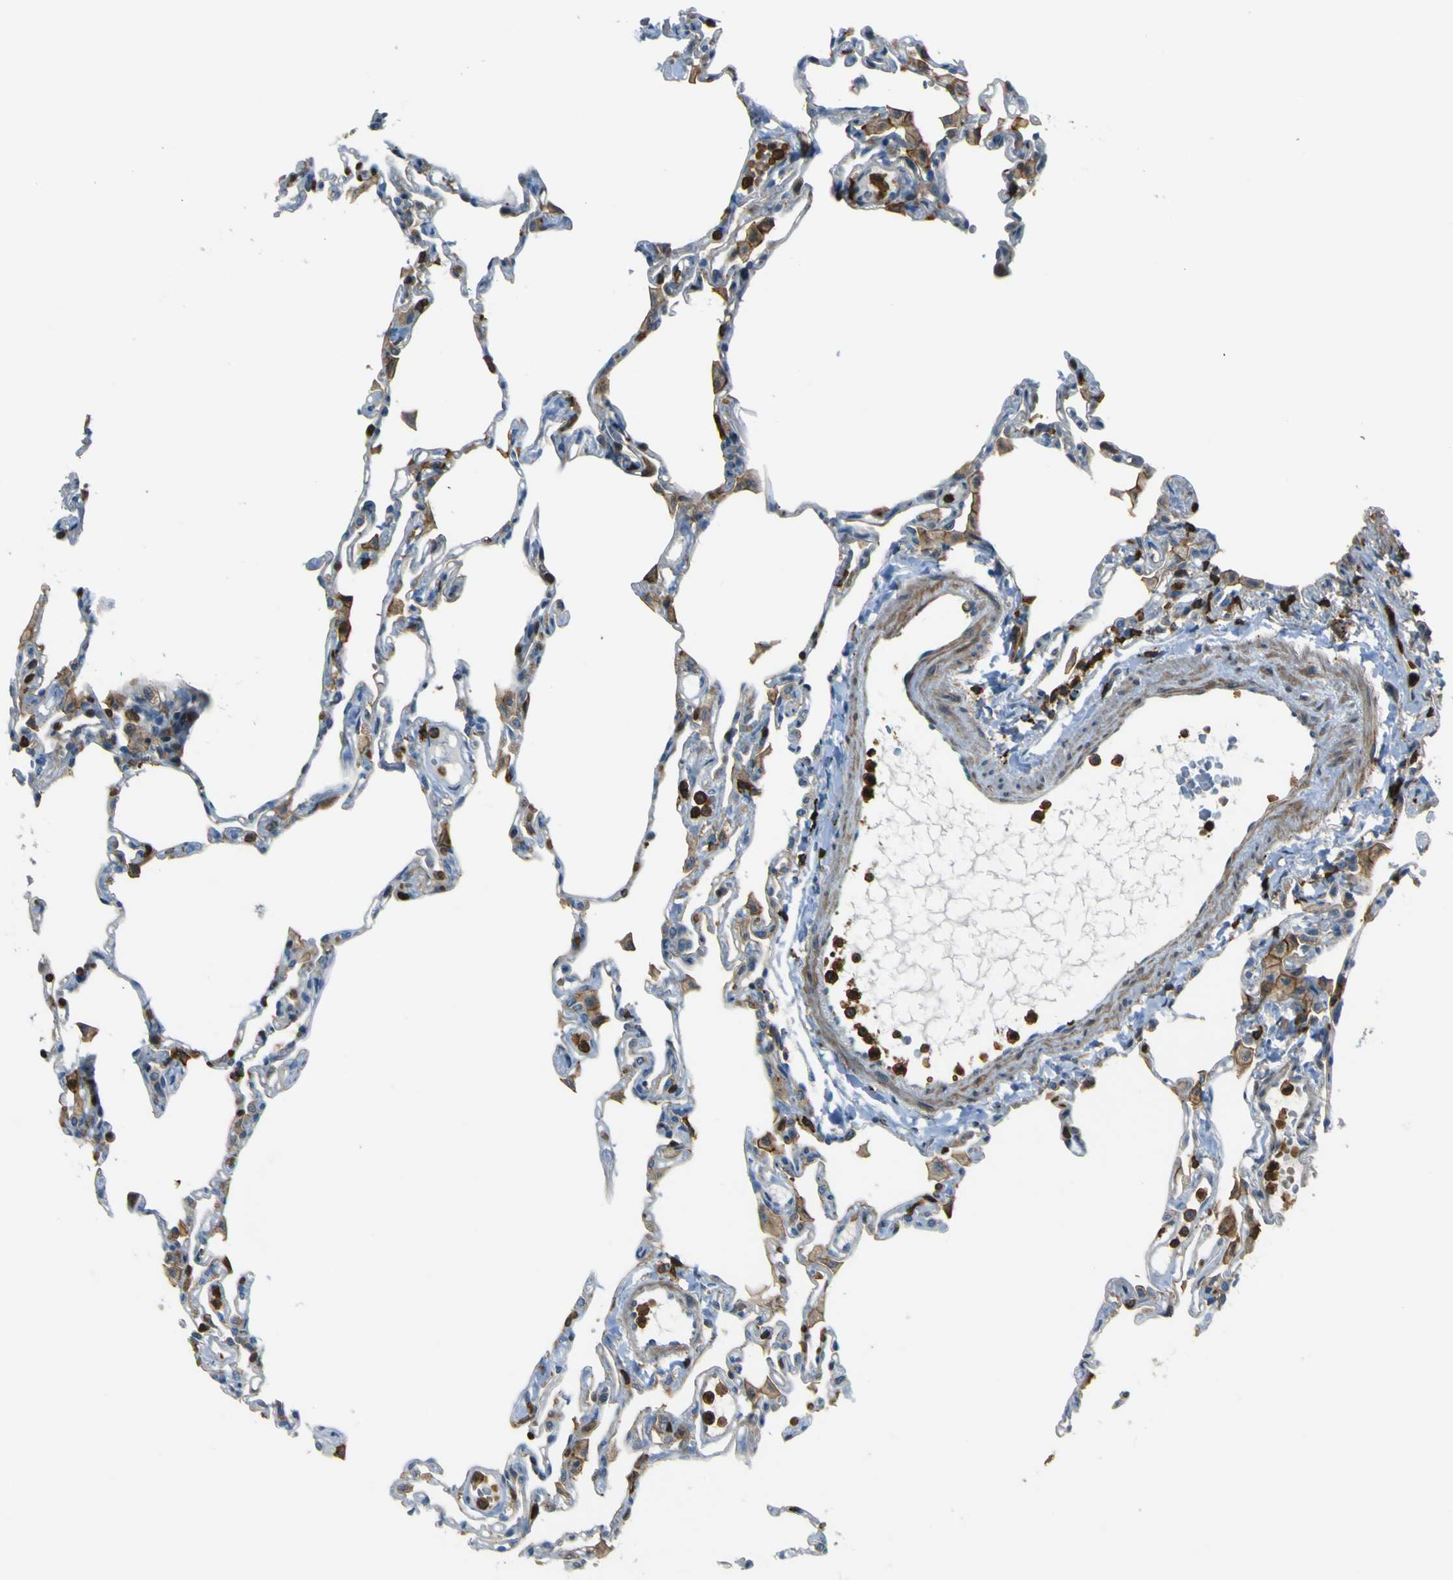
{"staining": {"intensity": "negative", "quantity": "none", "location": "none"}, "tissue": "lung", "cell_type": "Alveolar cells", "image_type": "normal", "snomed": [{"axis": "morphology", "description": "Normal tissue, NOS"}, {"axis": "topography", "description": "Lung"}], "caption": "Protein analysis of normal lung shows no significant staining in alveolar cells. Brightfield microscopy of immunohistochemistry (IHC) stained with DAB (3,3'-diaminobenzidine) (brown) and hematoxylin (blue), captured at high magnification.", "gene": "PCDHB5", "patient": {"sex": "female", "age": 49}}